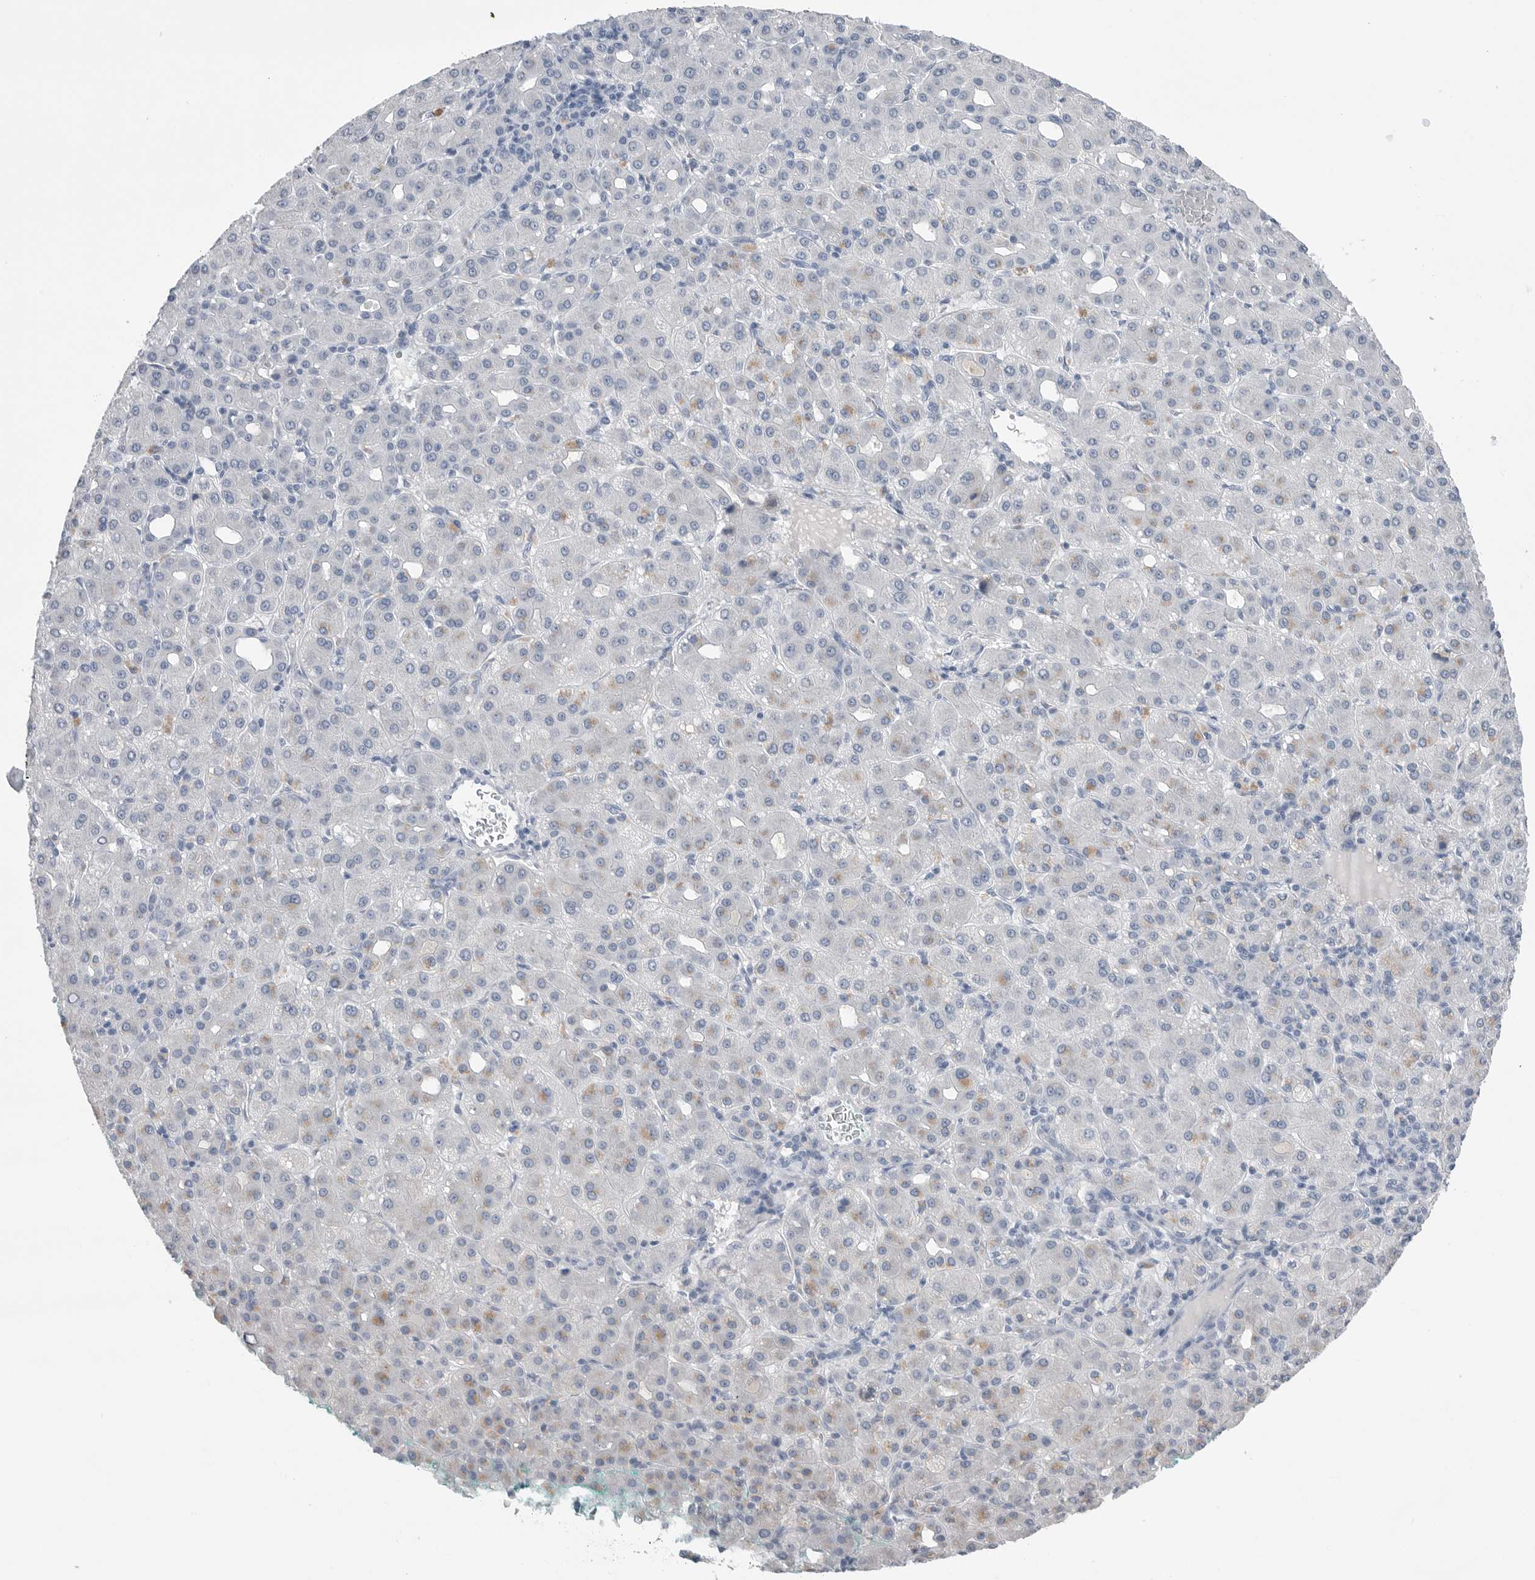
{"staining": {"intensity": "negative", "quantity": "none", "location": "none"}, "tissue": "liver cancer", "cell_type": "Tumor cells", "image_type": "cancer", "snomed": [{"axis": "morphology", "description": "Carcinoma, Hepatocellular, NOS"}, {"axis": "topography", "description": "Liver"}], "caption": "High power microscopy micrograph of an IHC photomicrograph of liver cancer, revealing no significant staining in tumor cells. (DAB (3,3'-diaminobenzidine) immunohistochemistry (IHC), high magnification).", "gene": "ABHD12", "patient": {"sex": "male", "age": 65}}